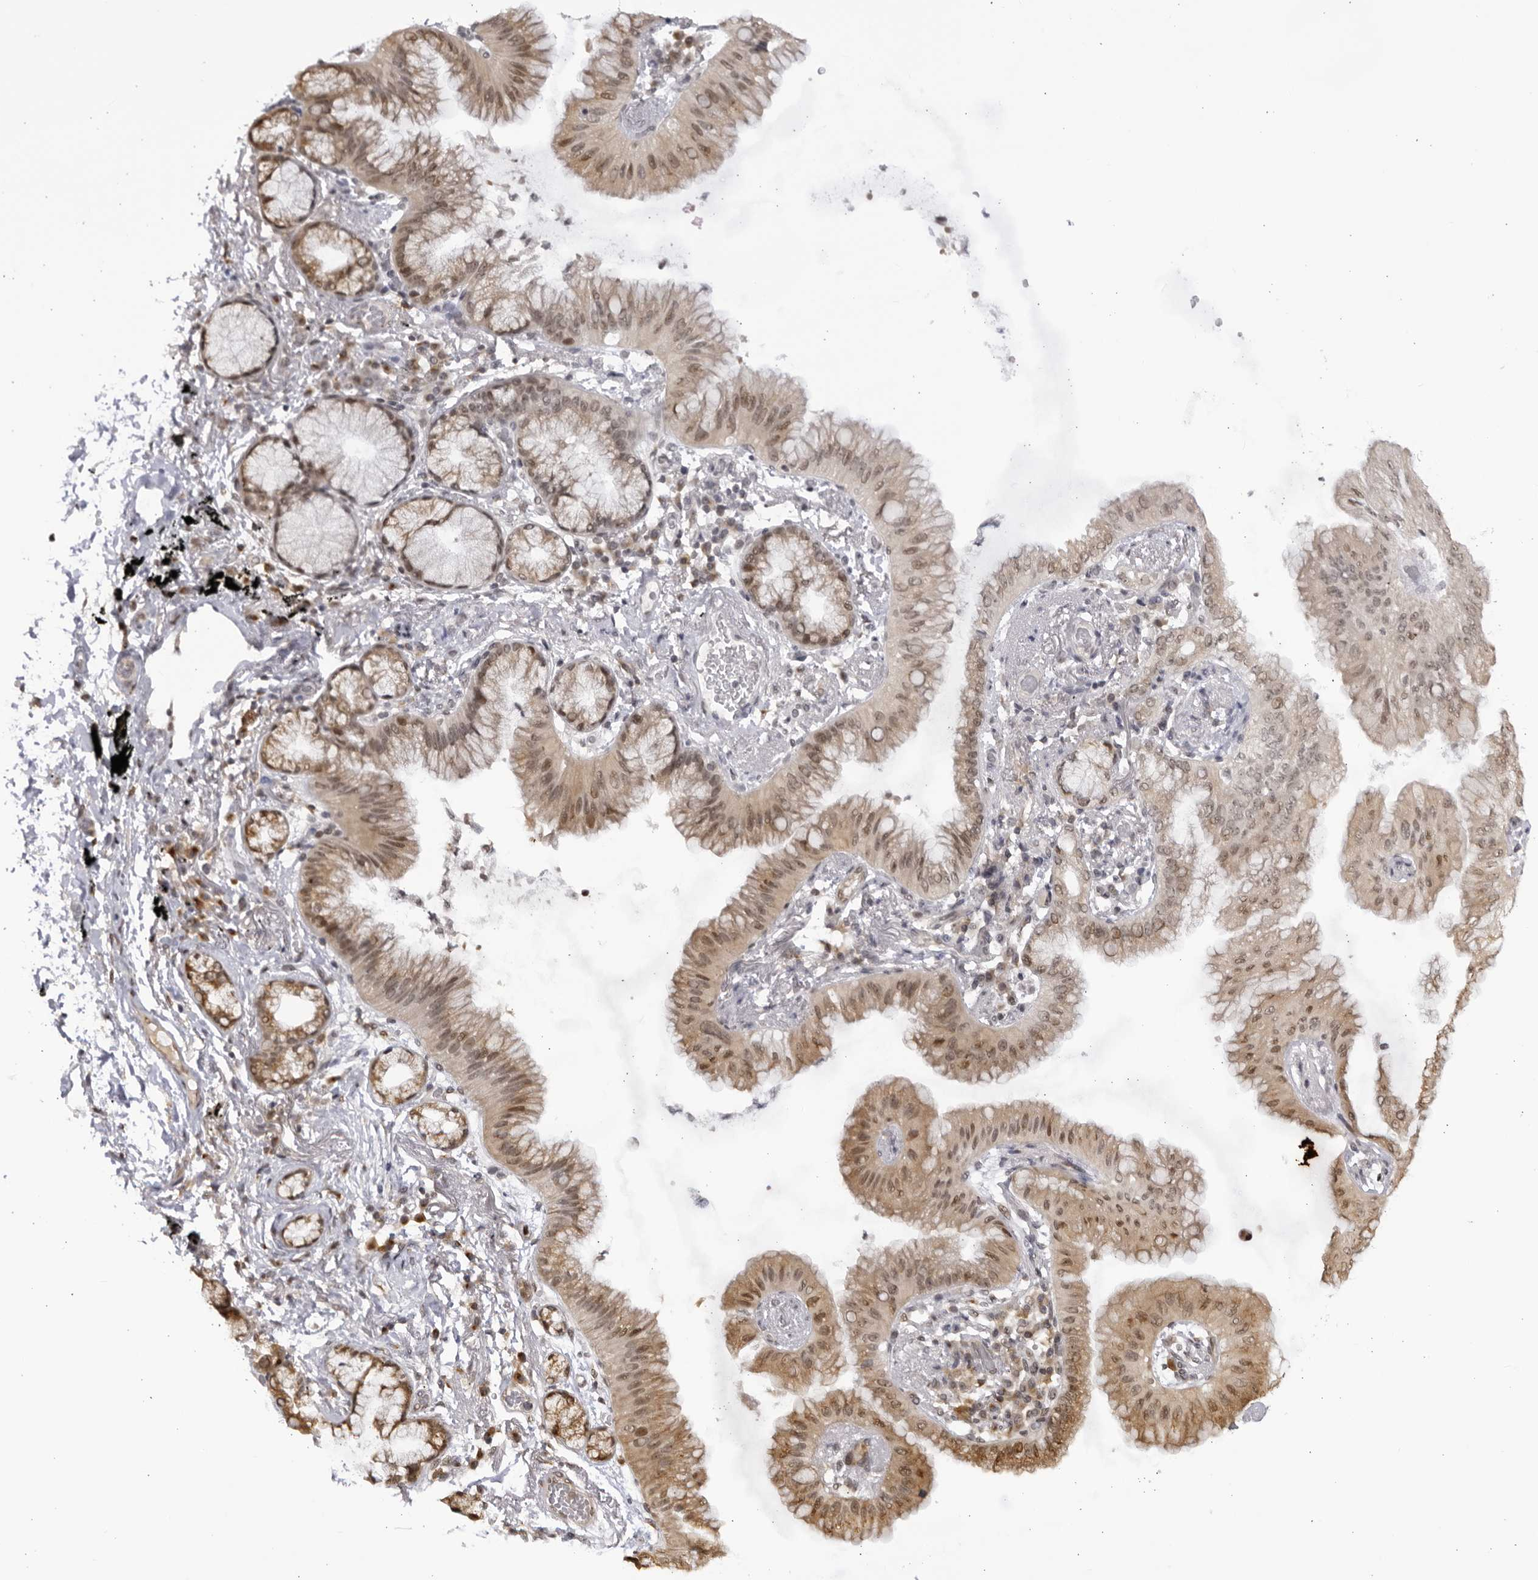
{"staining": {"intensity": "weak", "quantity": "25%-75%", "location": "cytoplasmic/membranous,nuclear"}, "tissue": "lung cancer", "cell_type": "Tumor cells", "image_type": "cancer", "snomed": [{"axis": "morphology", "description": "Adenocarcinoma, NOS"}, {"axis": "topography", "description": "Lung"}], "caption": "Immunohistochemical staining of lung cancer (adenocarcinoma) displays low levels of weak cytoplasmic/membranous and nuclear staining in approximately 25%-75% of tumor cells.", "gene": "RASGEF1C", "patient": {"sex": "female", "age": 70}}